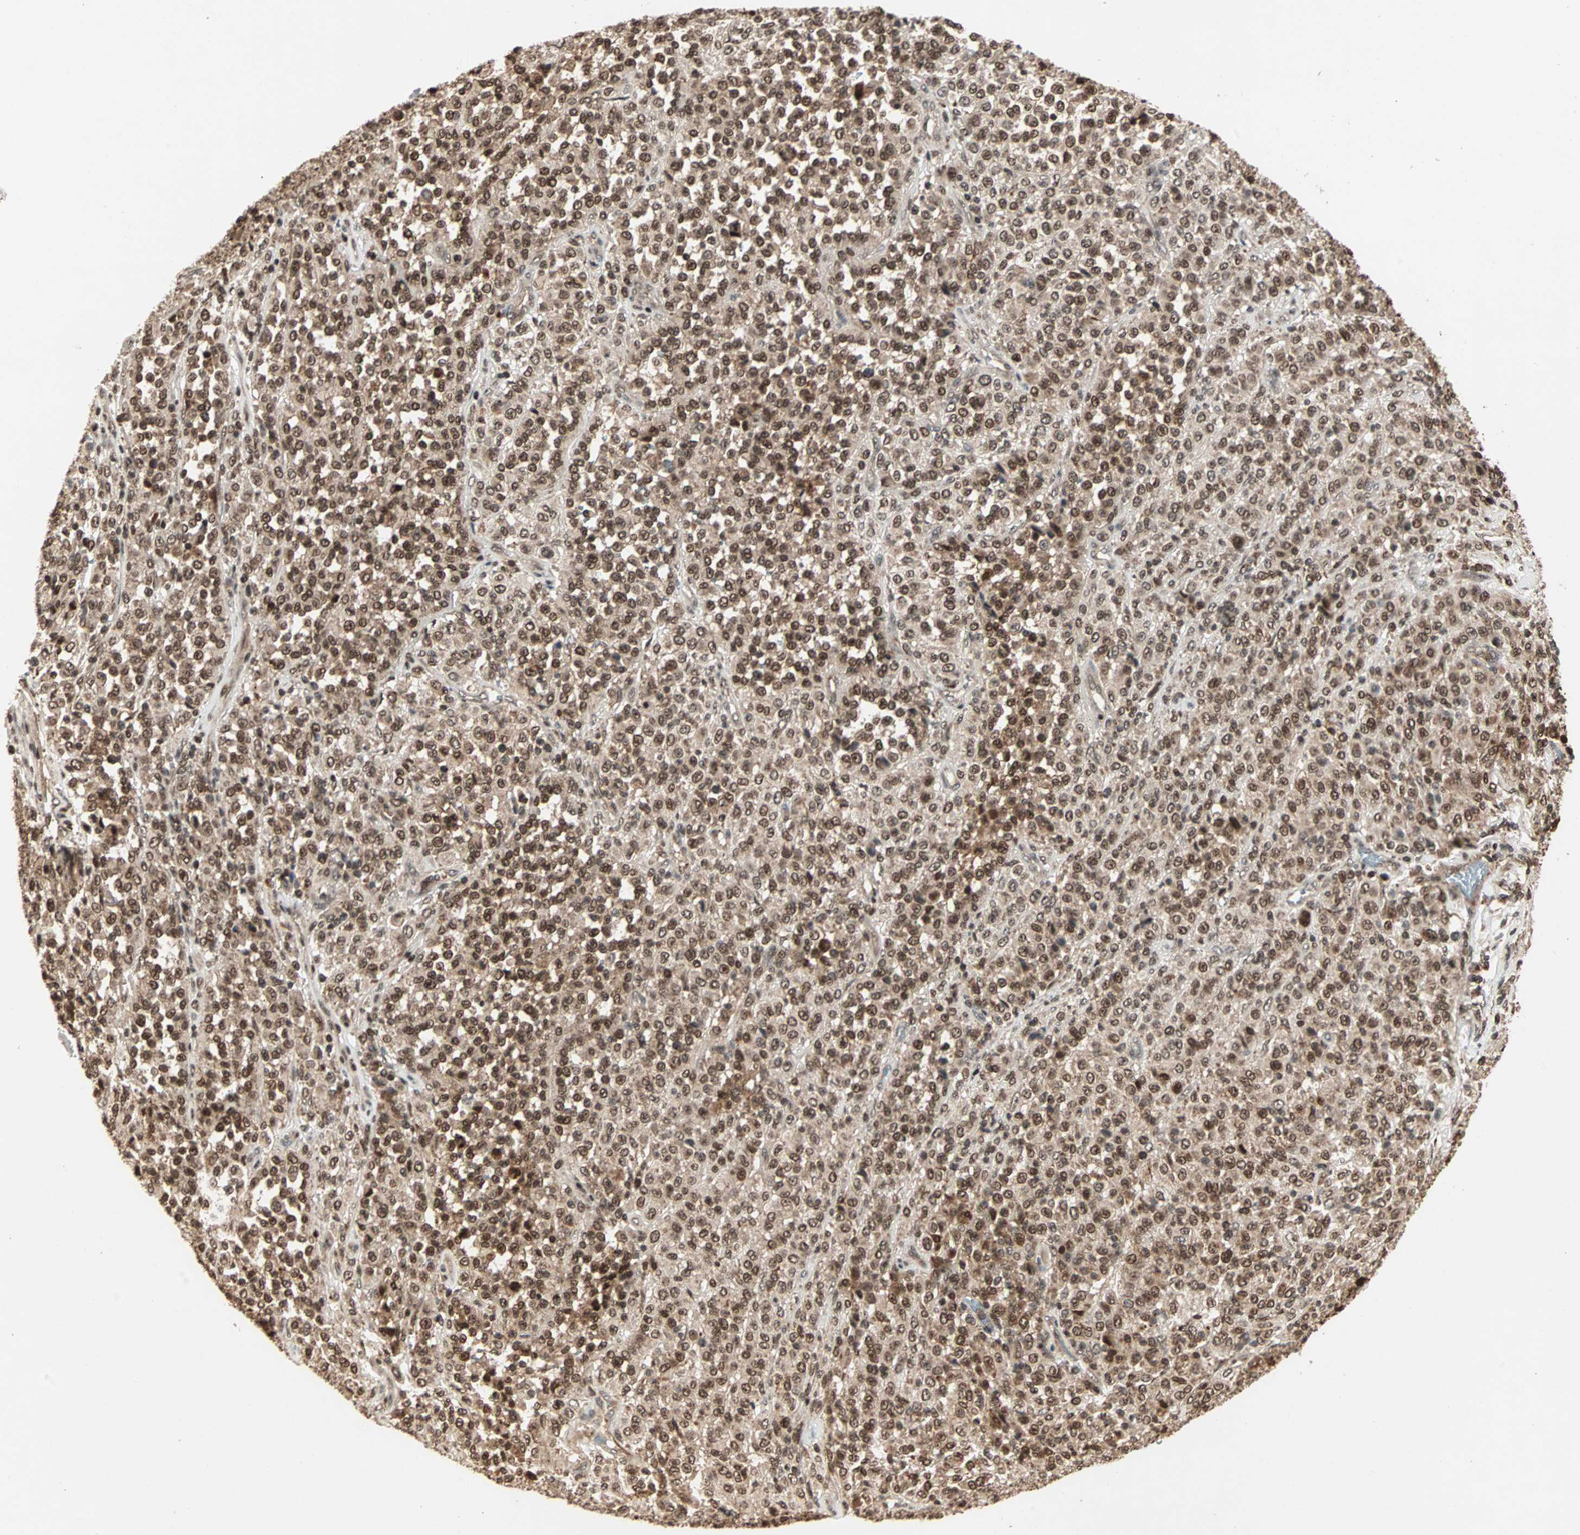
{"staining": {"intensity": "strong", "quantity": ">75%", "location": "cytoplasmic/membranous,nuclear"}, "tissue": "melanoma", "cell_type": "Tumor cells", "image_type": "cancer", "snomed": [{"axis": "morphology", "description": "Malignant melanoma, Metastatic site"}, {"axis": "topography", "description": "Pancreas"}], "caption": "Immunohistochemical staining of human malignant melanoma (metastatic site) displays strong cytoplasmic/membranous and nuclear protein expression in approximately >75% of tumor cells. Immunohistochemistry stains the protein of interest in brown and the nuclei are stained blue.", "gene": "ZBED9", "patient": {"sex": "female", "age": 30}}